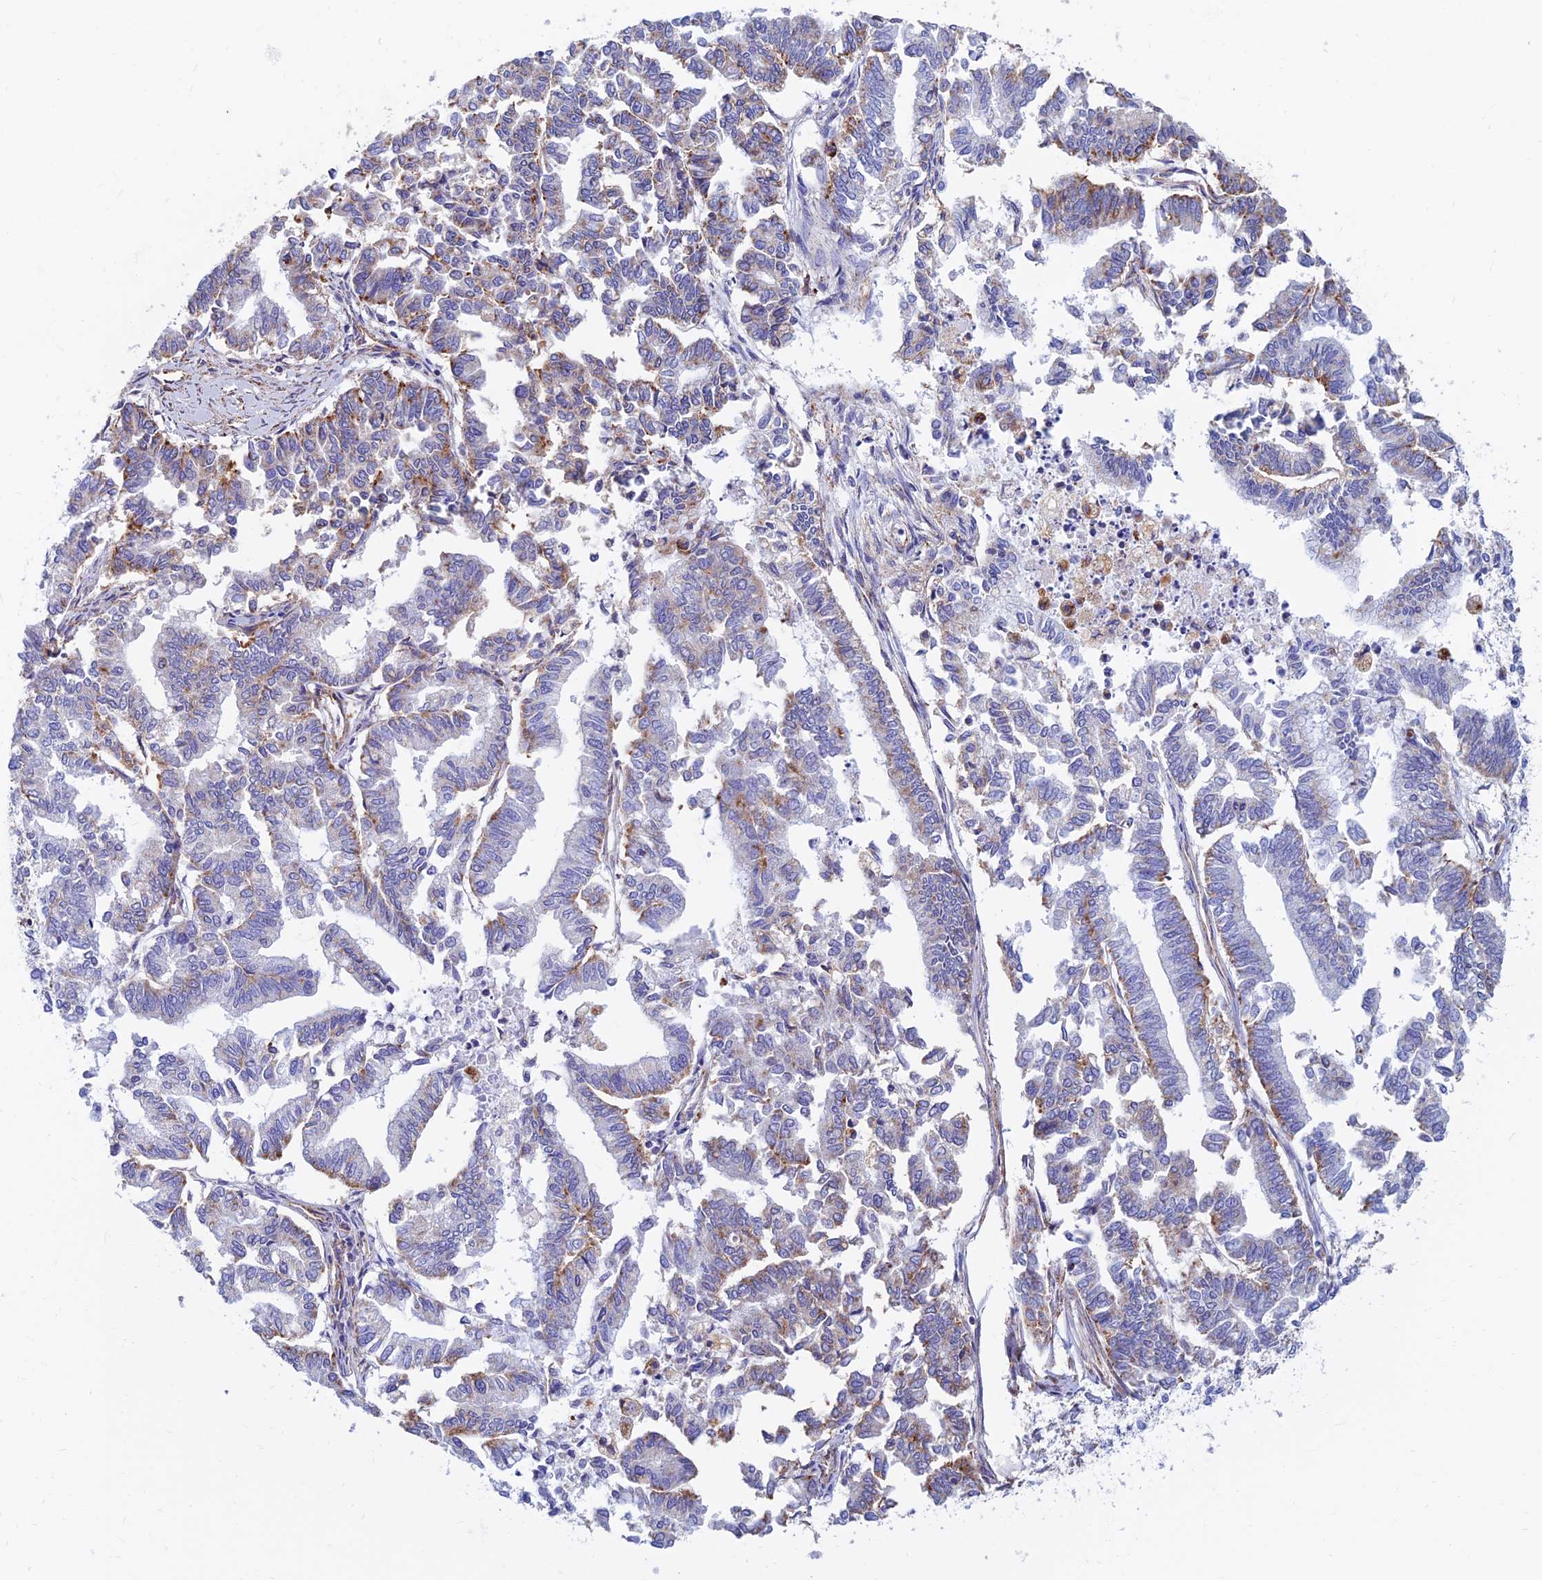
{"staining": {"intensity": "moderate", "quantity": "<25%", "location": "cytoplasmic/membranous"}, "tissue": "endometrial cancer", "cell_type": "Tumor cells", "image_type": "cancer", "snomed": [{"axis": "morphology", "description": "Adenocarcinoma, NOS"}, {"axis": "topography", "description": "Endometrium"}], "caption": "Moderate cytoplasmic/membranous staining is present in approximately <25% of tumor cells in adenocarcinoma (endometrial). (DAB IHC, brown staining for protein, blue staining for nuclei).", "gene": "SPNS1", "patient": {"sex": "female", "age": 79}}